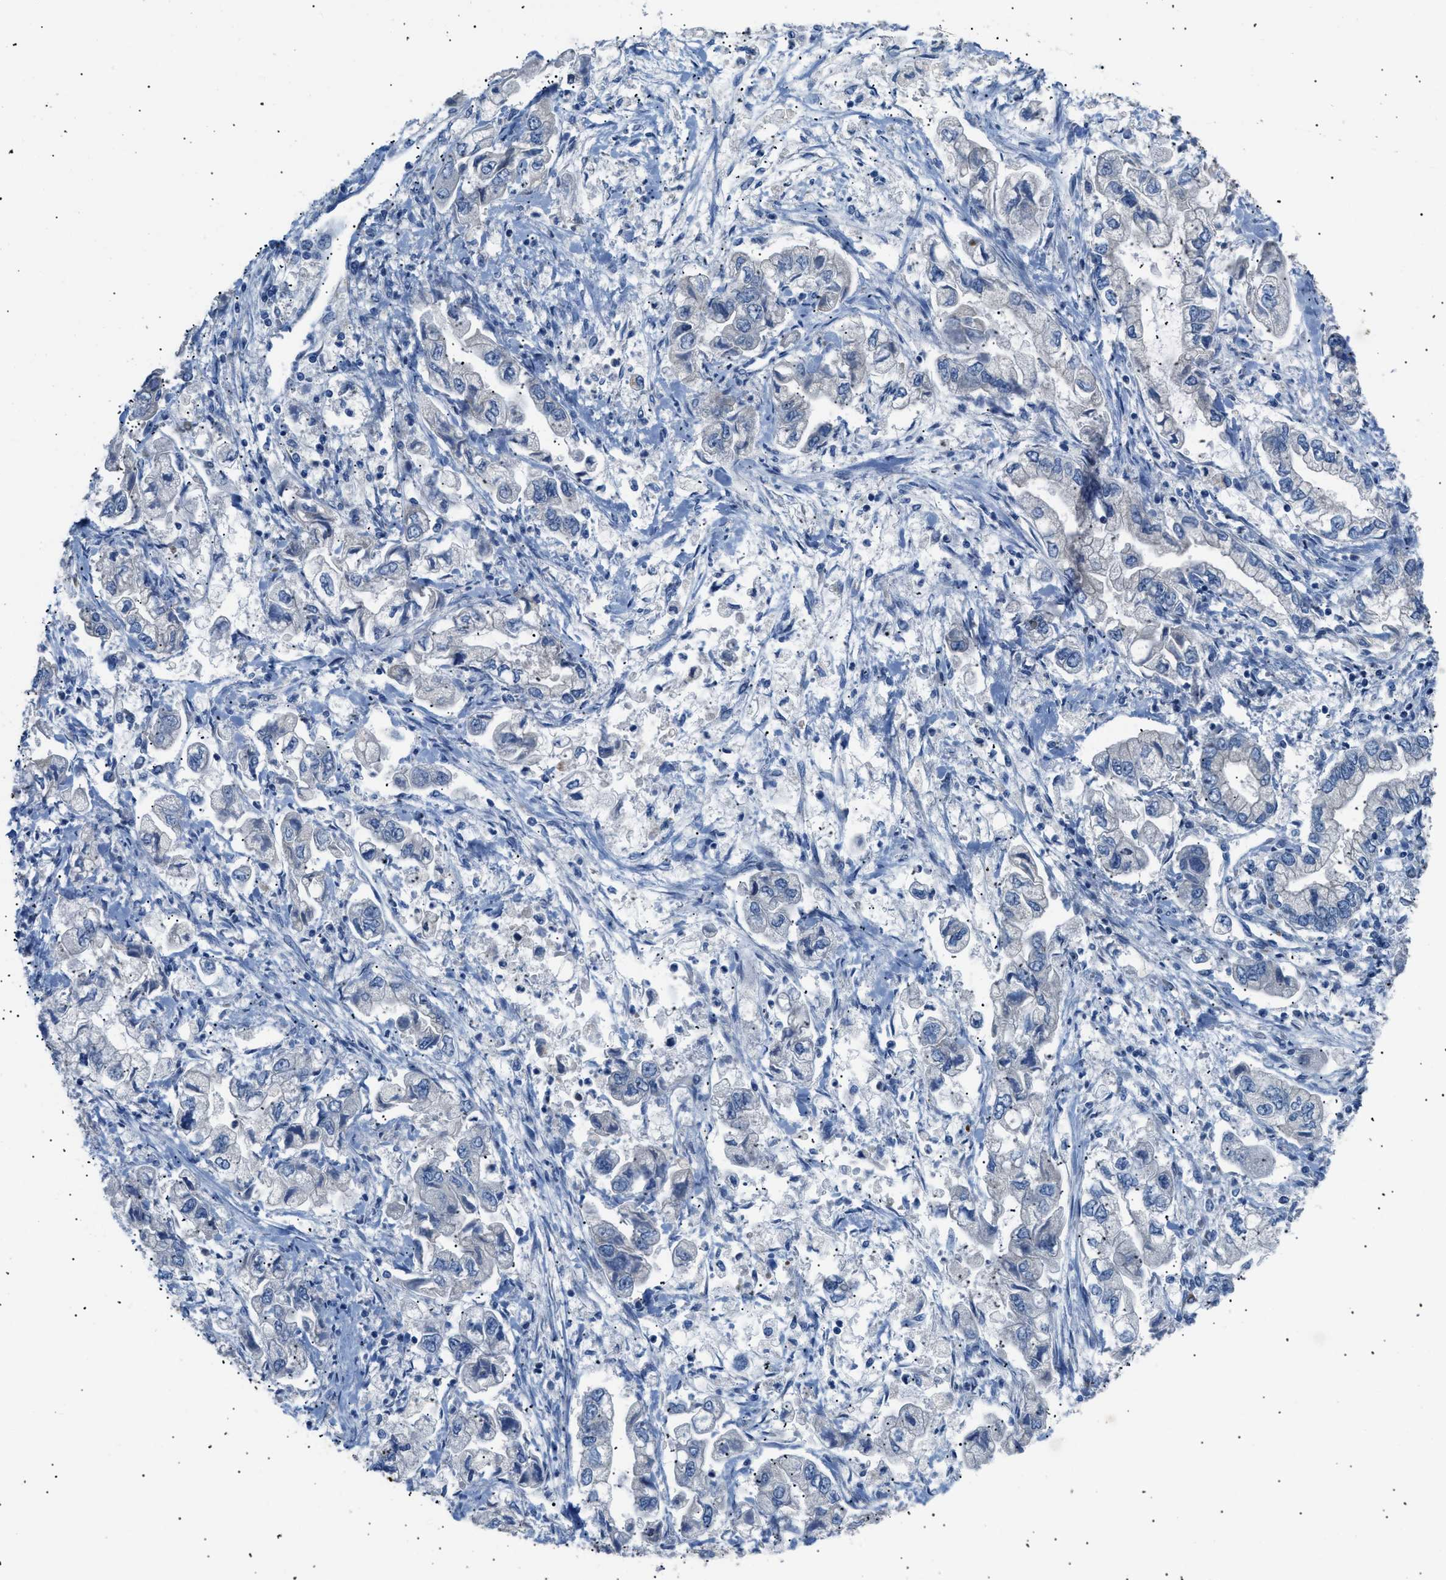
{"staining": {"intensity": "negative", "quantity": "none", "location": "none"}, "tissue": "stomach cancer", "cell_type": "Tumor cells", "image_type": "cancer", "snomed": [{"axis": "morphology", "description": "Normal tissue, NOS"}, {"axis": "morphology", "description": "Adenocarcinoma, NOS"}, {"axis": "topography", "description": "Stomach"}], "caption": "High power microscopy image of an immunohistochemistry micrograph of adenocarcinoma (stomach), revealing no significant positivity in tumor cells.", "gene": "ICA1", "patient": {"sex": "male", "age": 62}}